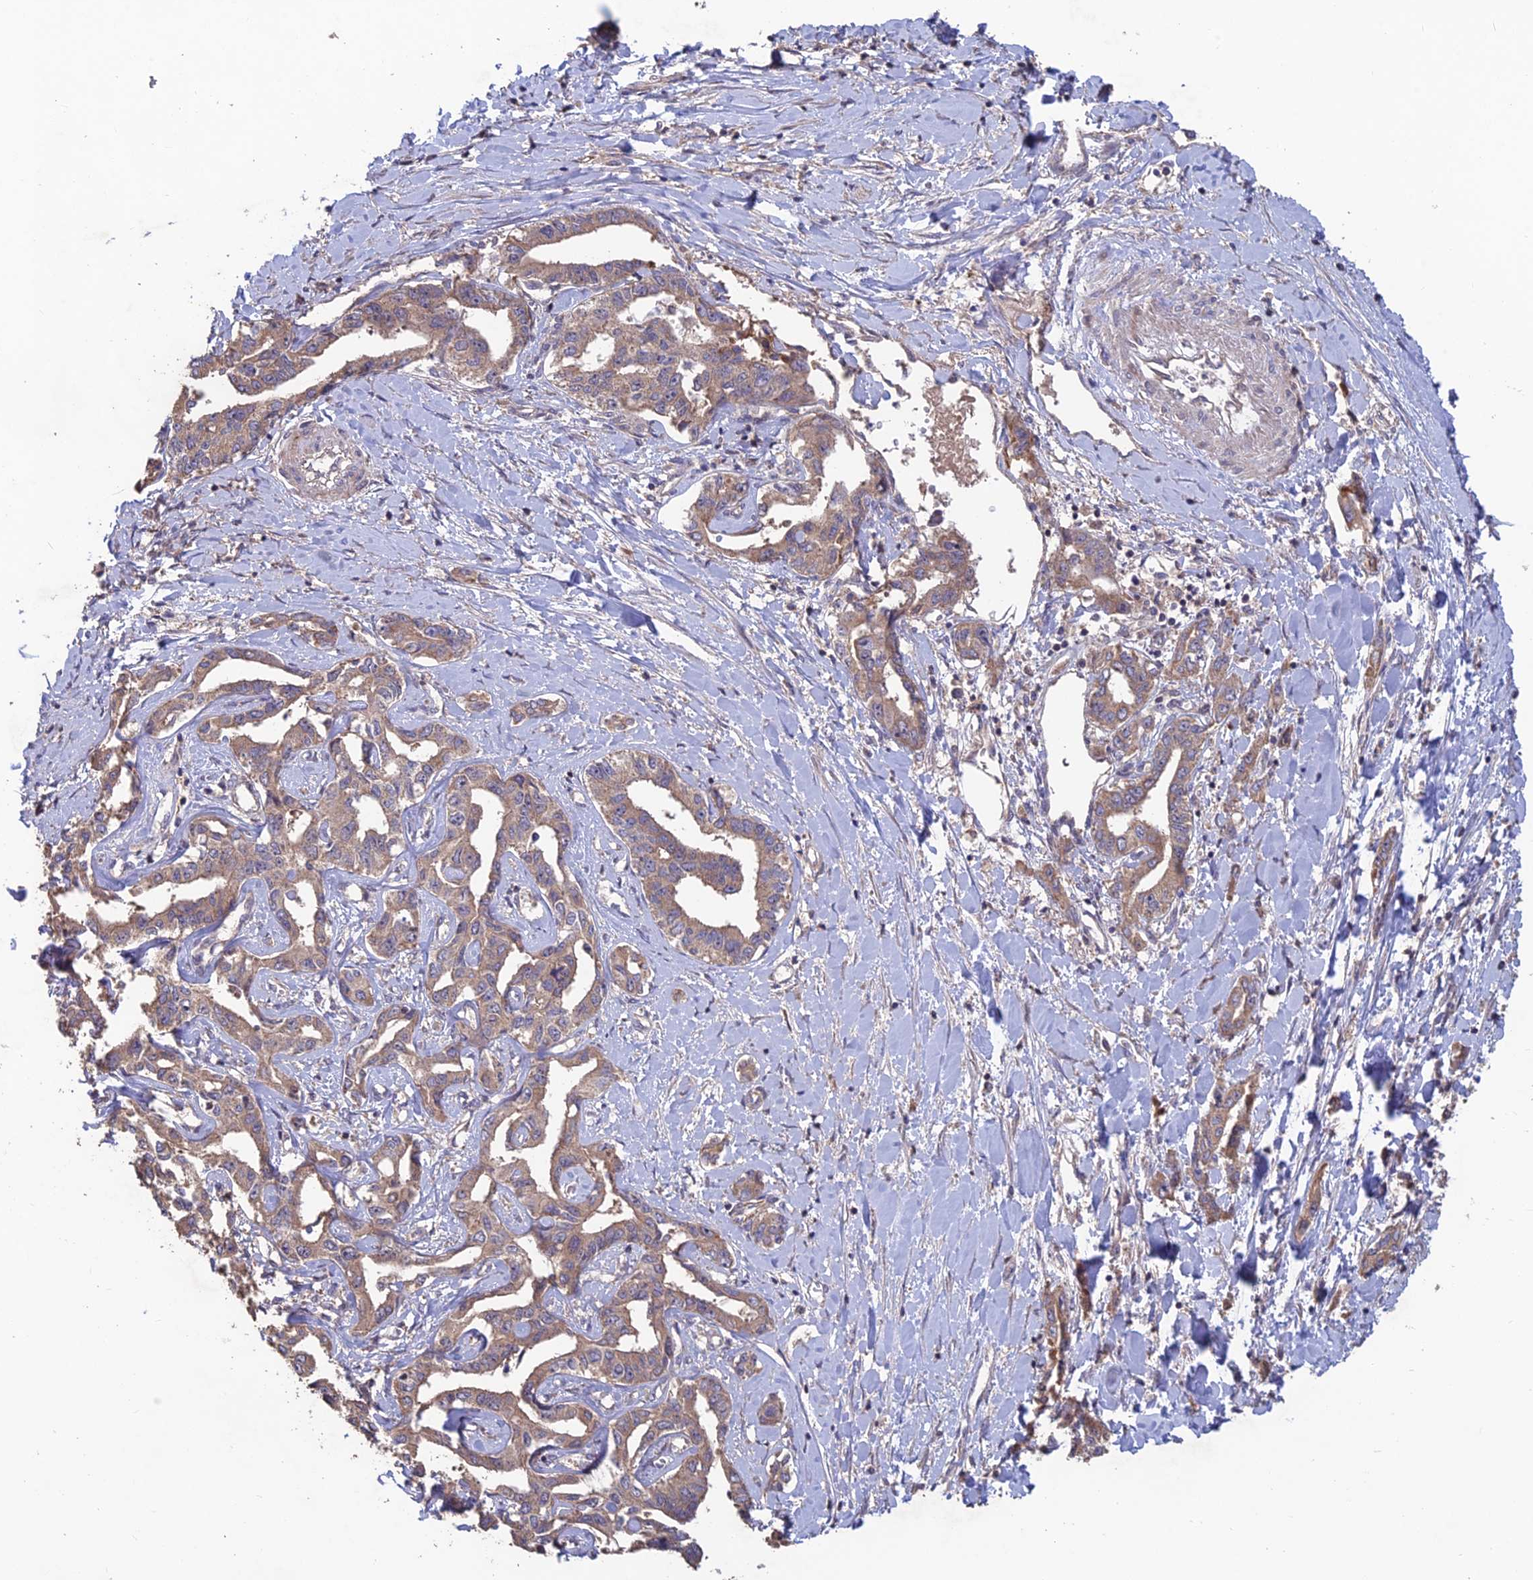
{"staining": {"intensity": "moderate", "quantity": ">75%", "location": "cytoplasmic/membranous"}, "tissue": "liver cancer", "cell_type": "Tumor cells", "image_type": "cancer", "snomed": [{"axis": "morphology", "description": "Cholangiocarcinoma"}, {"axis": "topography", "description": "Liver"}], "caption": "Human liver cancer (cholangiocarcinoma) stained with a brown dye reveals moderate cytoplasmic/membranous positive expression in about >75% of tumor cells.", "gene": "SHISA5", "patient": {"sex": "male", "age": 59}}